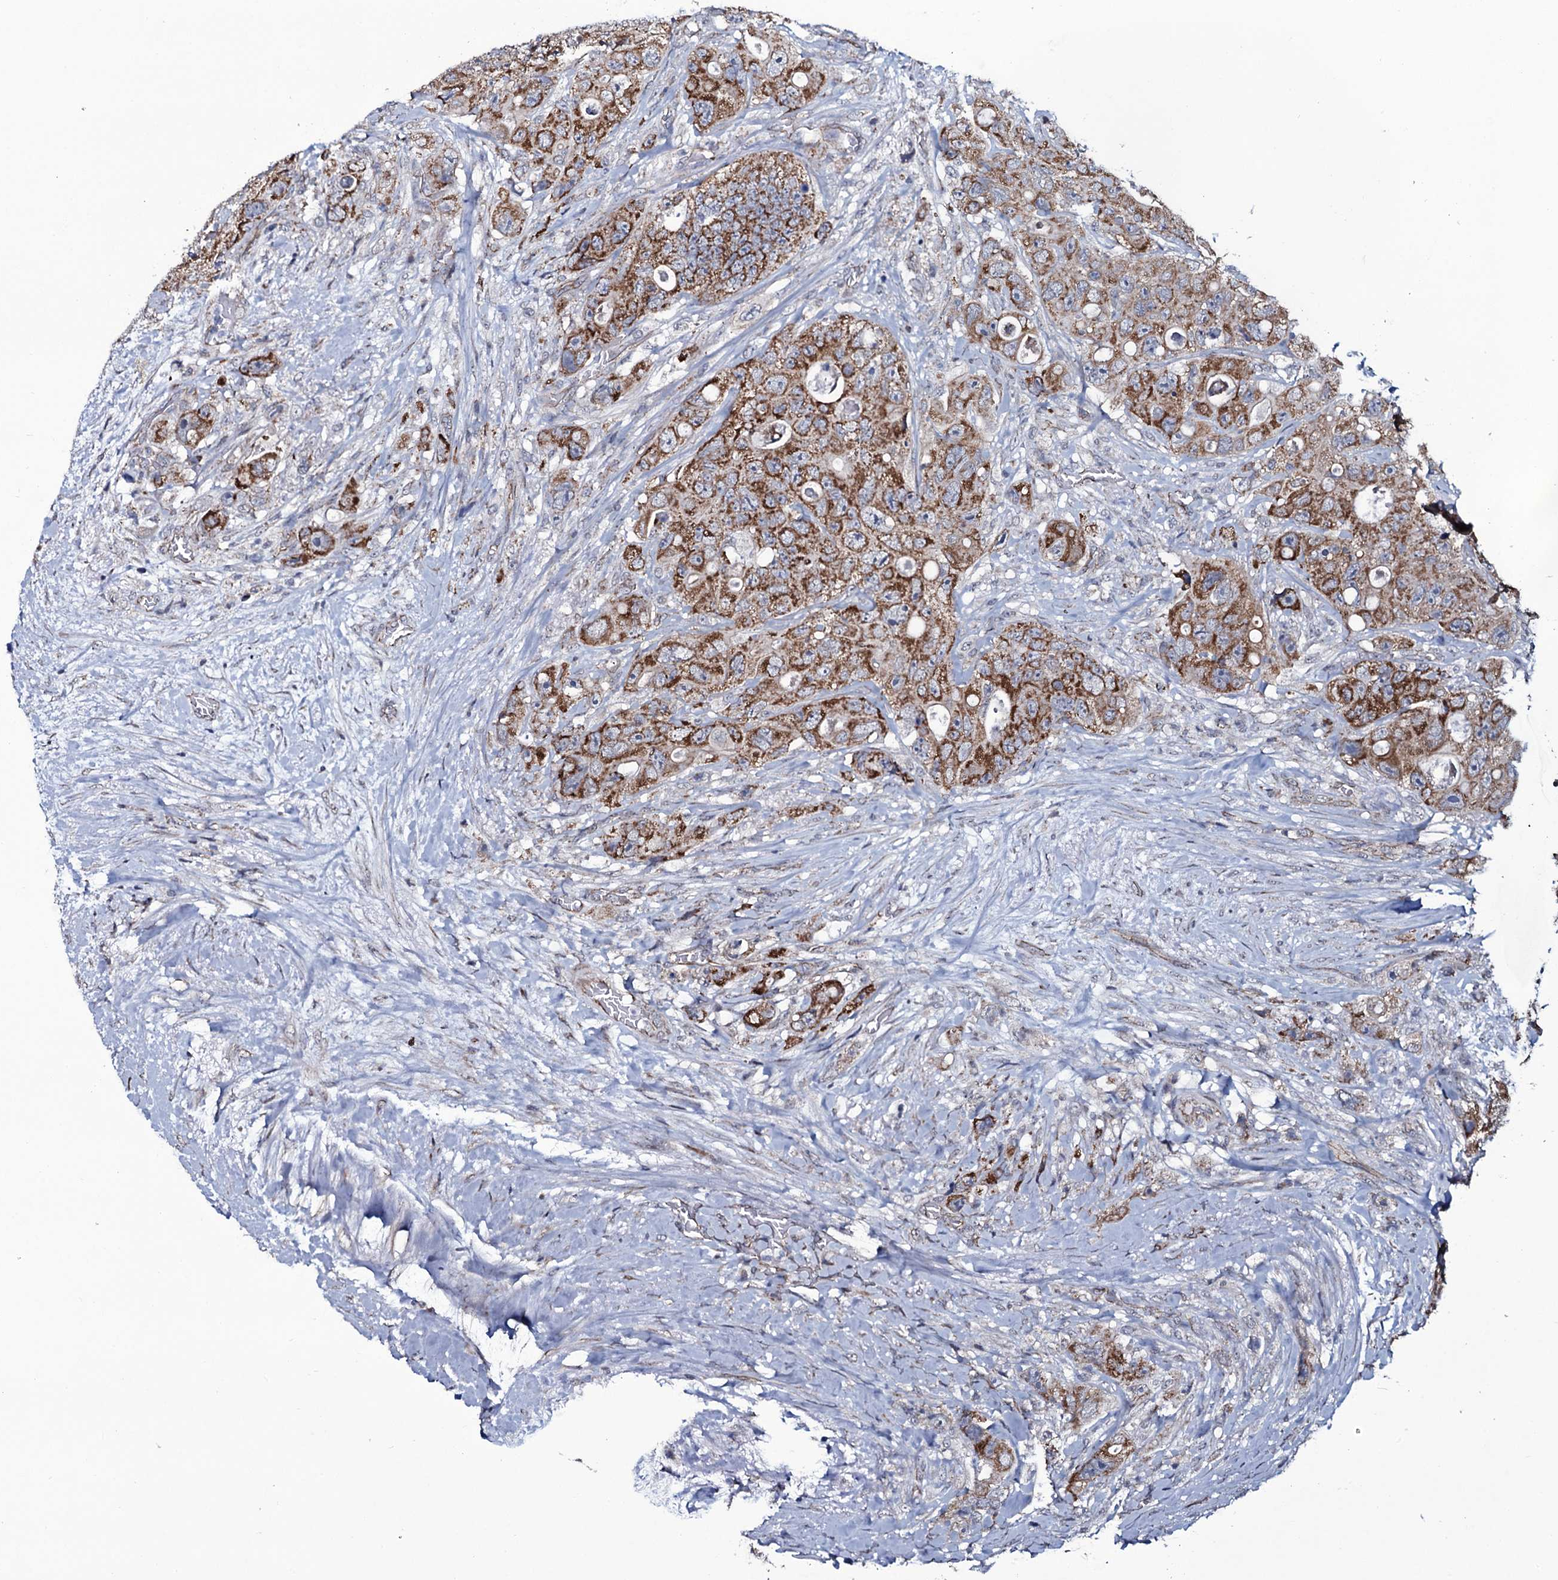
{"staining": {"intensity": "strong", "quantity": ">75%", "location": "cytoplasmic/membranous"}, "tissue": "colorectal cancer", "cell_type": "Tumor cells", "image_type": "cancer", "snomed": [{"axis": "morphology", "description": "Adenocarcinoma, NOS"}, {"axis": "topography", "description": "Colon"}], "caption": "Immunohistochemical staining of human adenocarcinoma (colorectal) exhibits high levels of strong cytoplasmic/membranous expression in approximately >75% of tumor cells.", "gene": "WIPF3", "patient": {"sex": "female", "age": 46}}